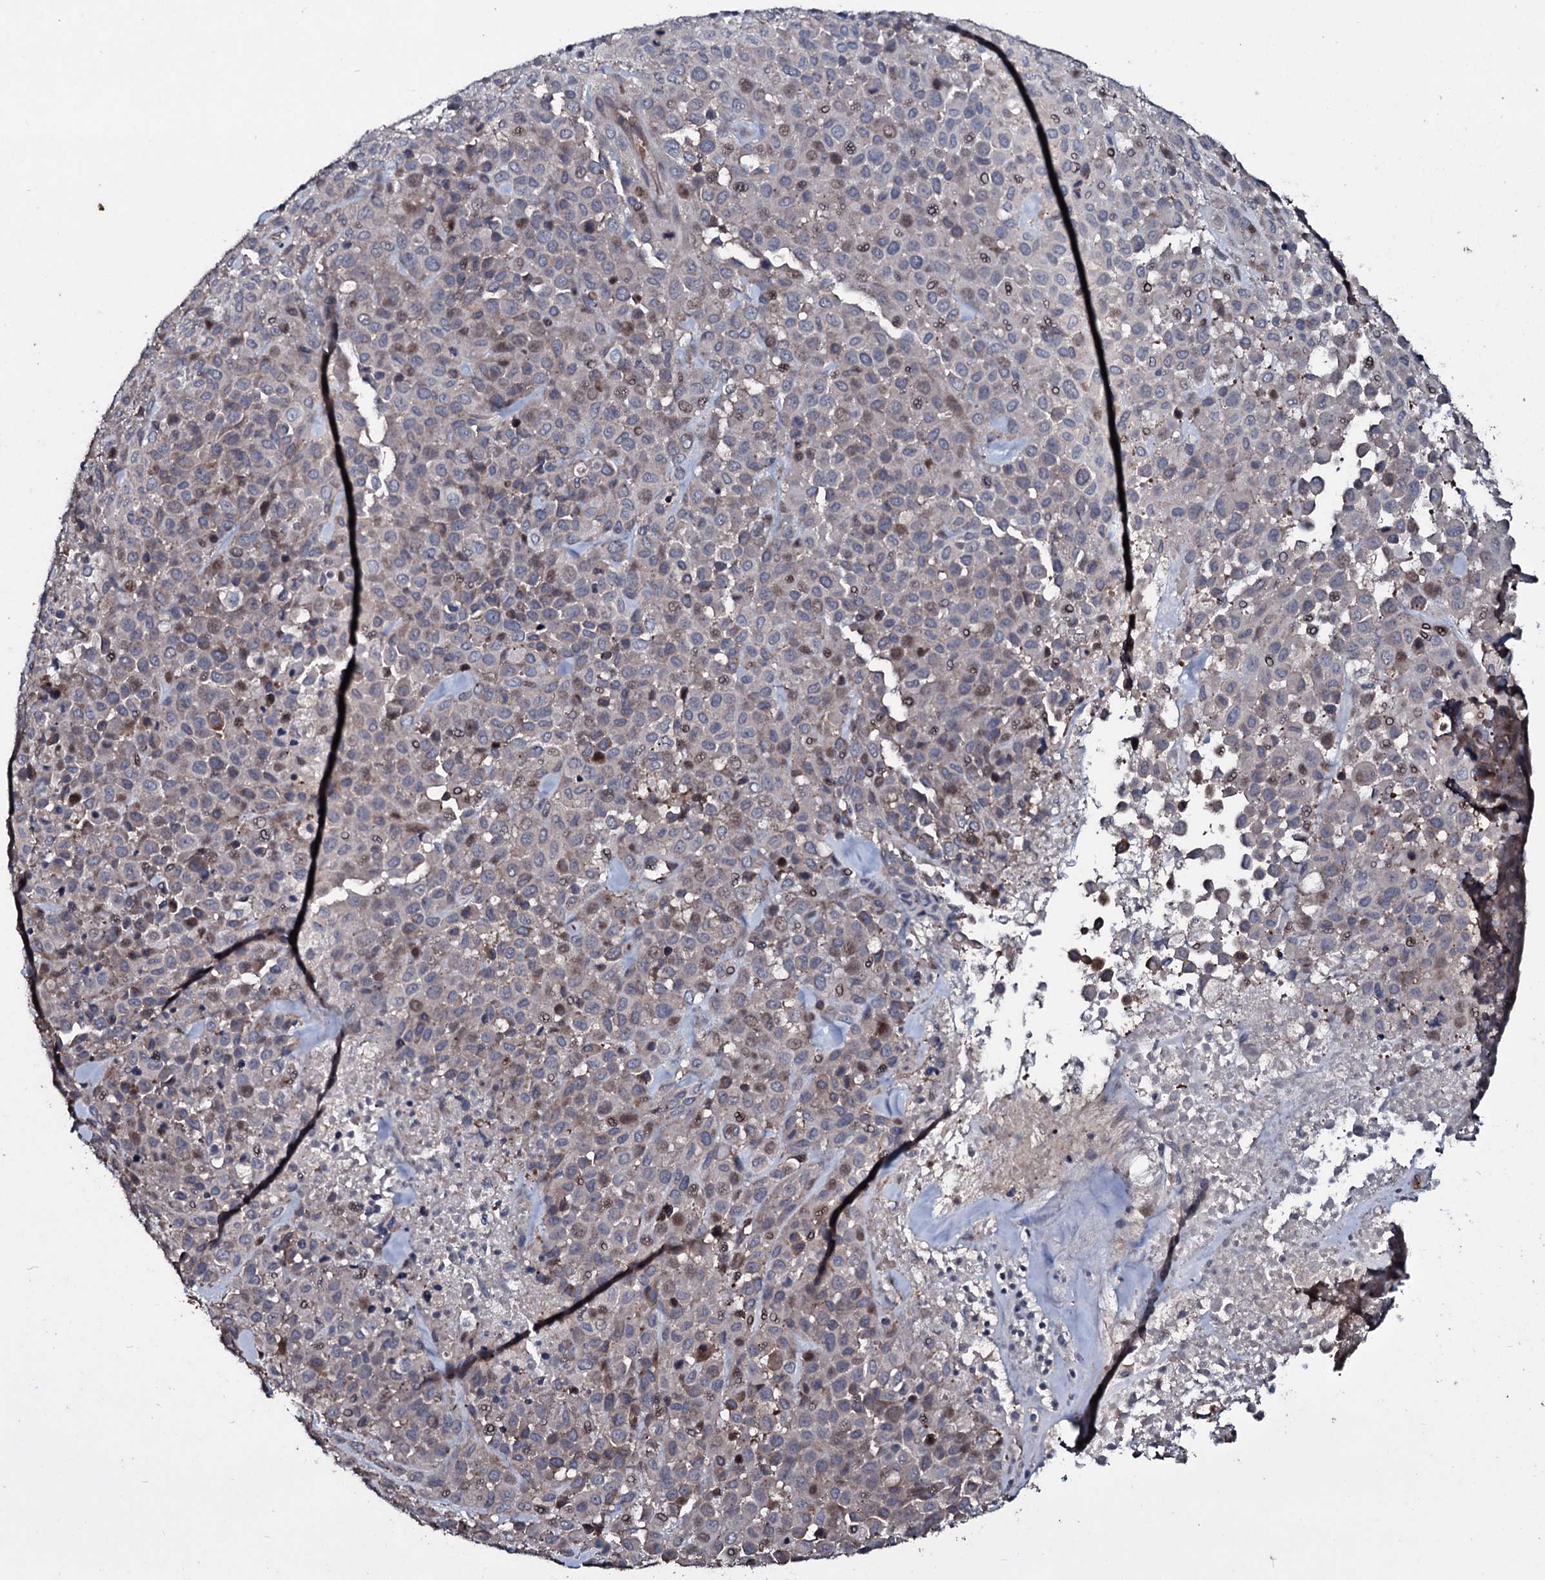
{"staining": {"intensity": "weak", "quantity": "<25%", "location": "cytoplasmic/membranous"}, "tissue": "melanoma", "cell_type": "Tumor cells", "image_type": "cancer", "snomed": [{"axis": "morphology", "description": "Malignant melanoma, Metastatic site"}, {"axis": "topography", "description": "Skin"}], "caption": "A photomicrograph of melanoma stained for a protein reveals no brown staining in tumor cells.", "gene": "ZSWIM8", "patient": {"sex": "female", "age": 81}}